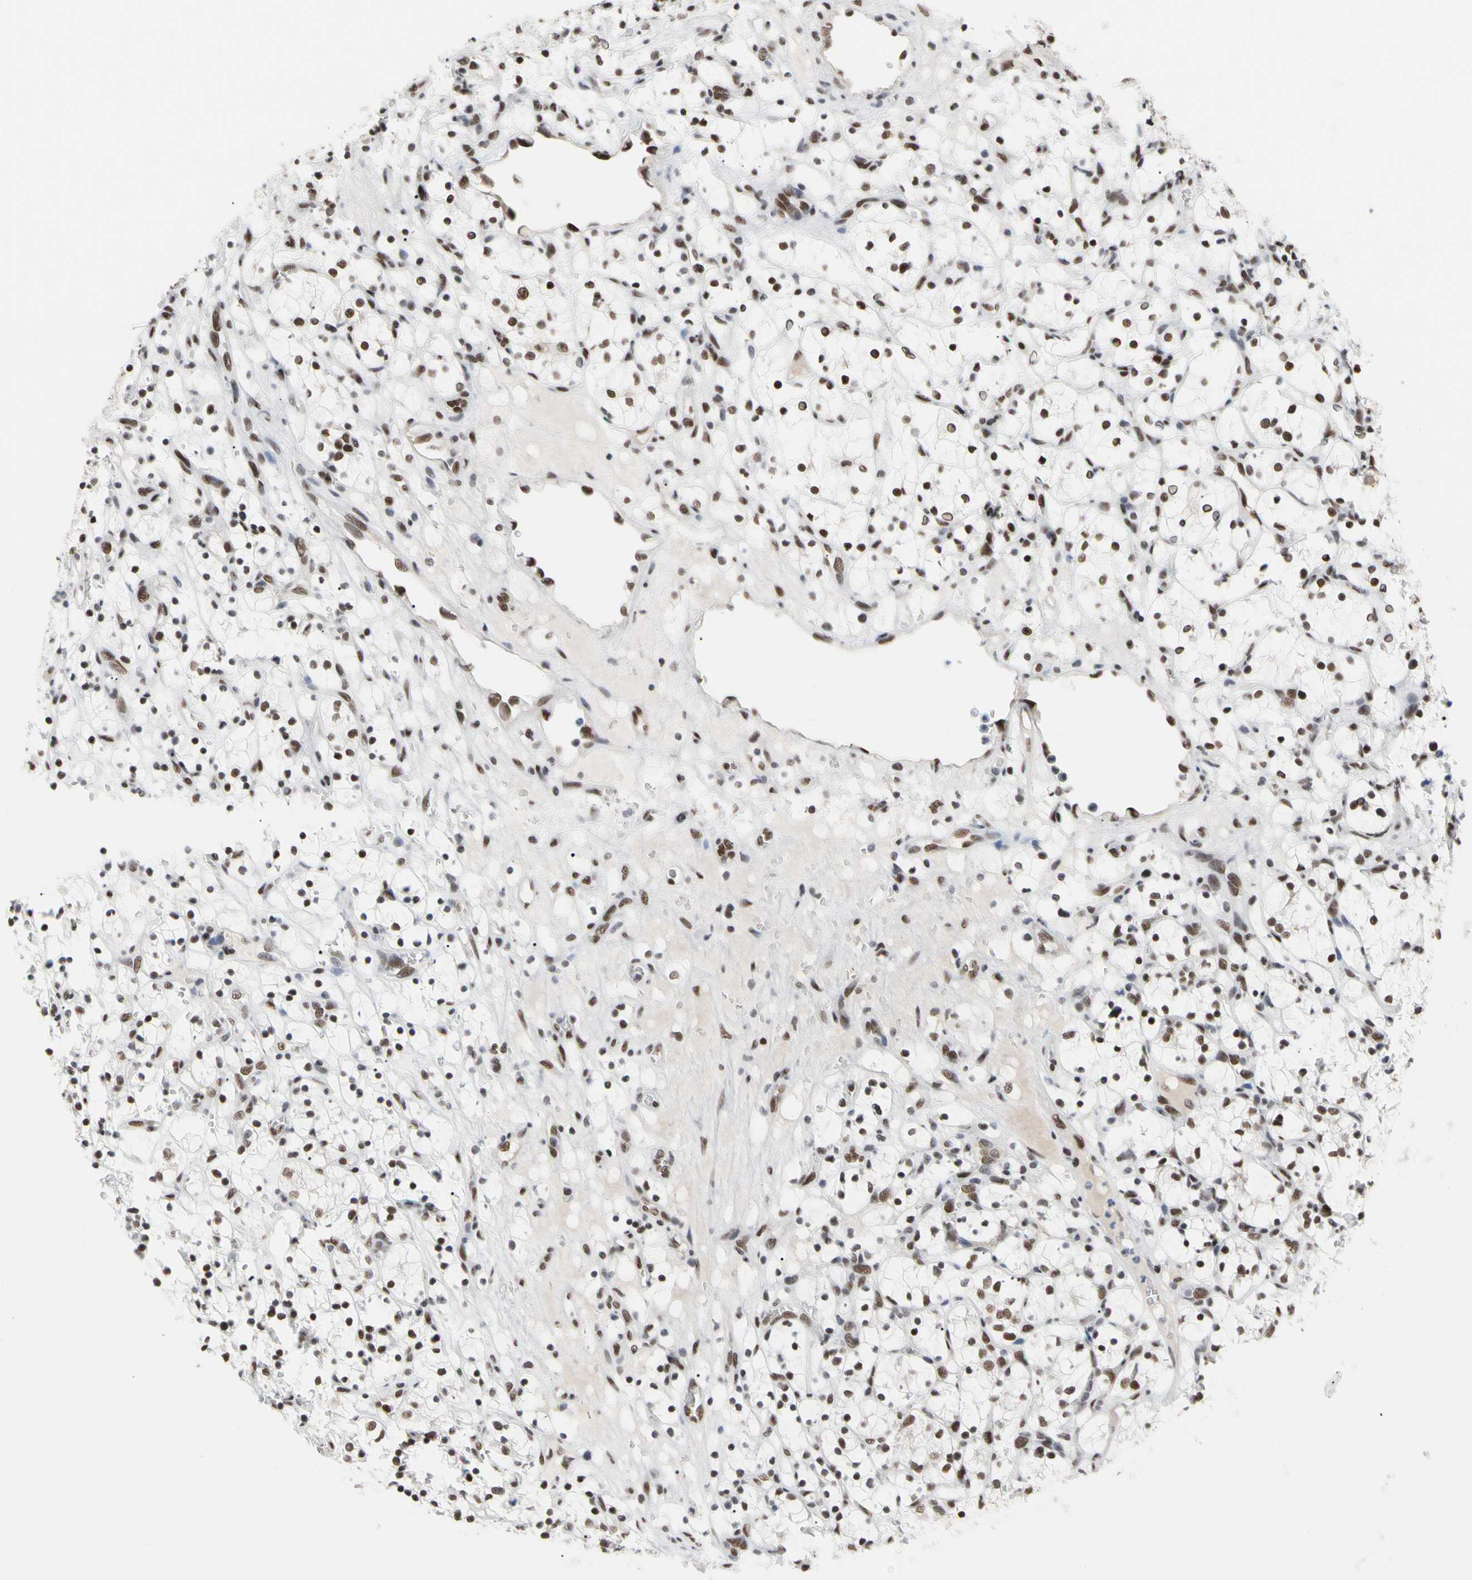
{"staining": {"intensity": "moderate", "quantity": ">75%", "location": "nuclear"}, "tissue": "renal cancer", "cell_type": "Tumor cells", "image_type": "cancer", "snomed": [{"axis": "morphology", "description": "Adenocarcinoma, NOS"}, {"axis": "topography", "description": "Kidney"}], "caption": "A brown stain highlights moderate nuclear staining of a protein in human renal adenocarcinoma tumor cells. Nuclei are stained in blue.", "gene": "FAM98B", "patient": {"sex": "female", "age": 69}}